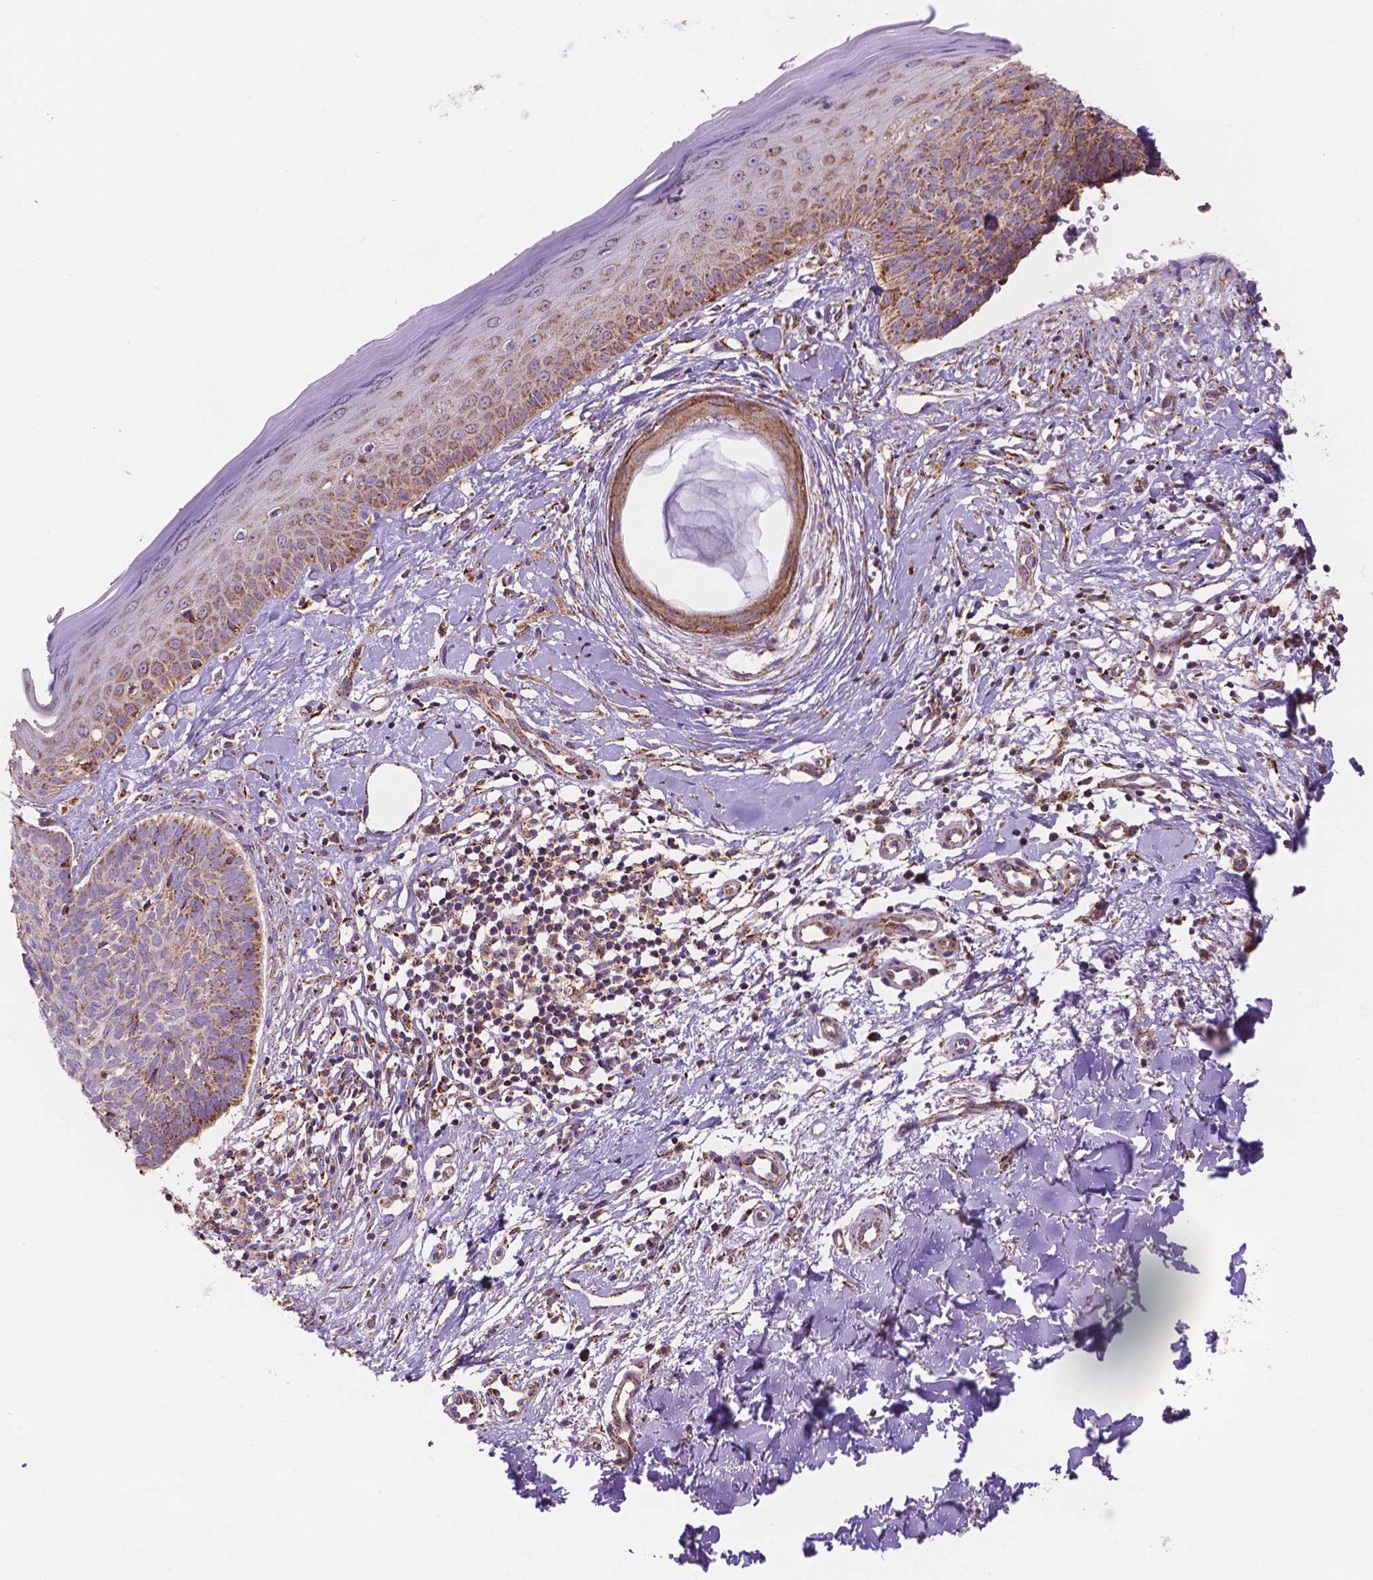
{"staining": {"intensity": "moderate", "quantity": "25%-75%", "location": "cytoplasmic/membranous"}, "tissue": "skin cancer", "cell_type": "Tumor cells", "image_type": "cancer", "snomed": [{"axis": "morphology", "description": "Basal cell carcinoma"}, {"axis": "topography", "description": "Skin"}], "caption": "This image reveals basal cell carcinoma (skin) stained with immunohistochemistry (IHC) to label a protein in brown. The cytoplasmic/membranous of tumor cells show moderate positivity for the protein. Nuclei are counter-stained blue.", "gene": "AK3", "patient": {"sex": "male", "age": 51}}